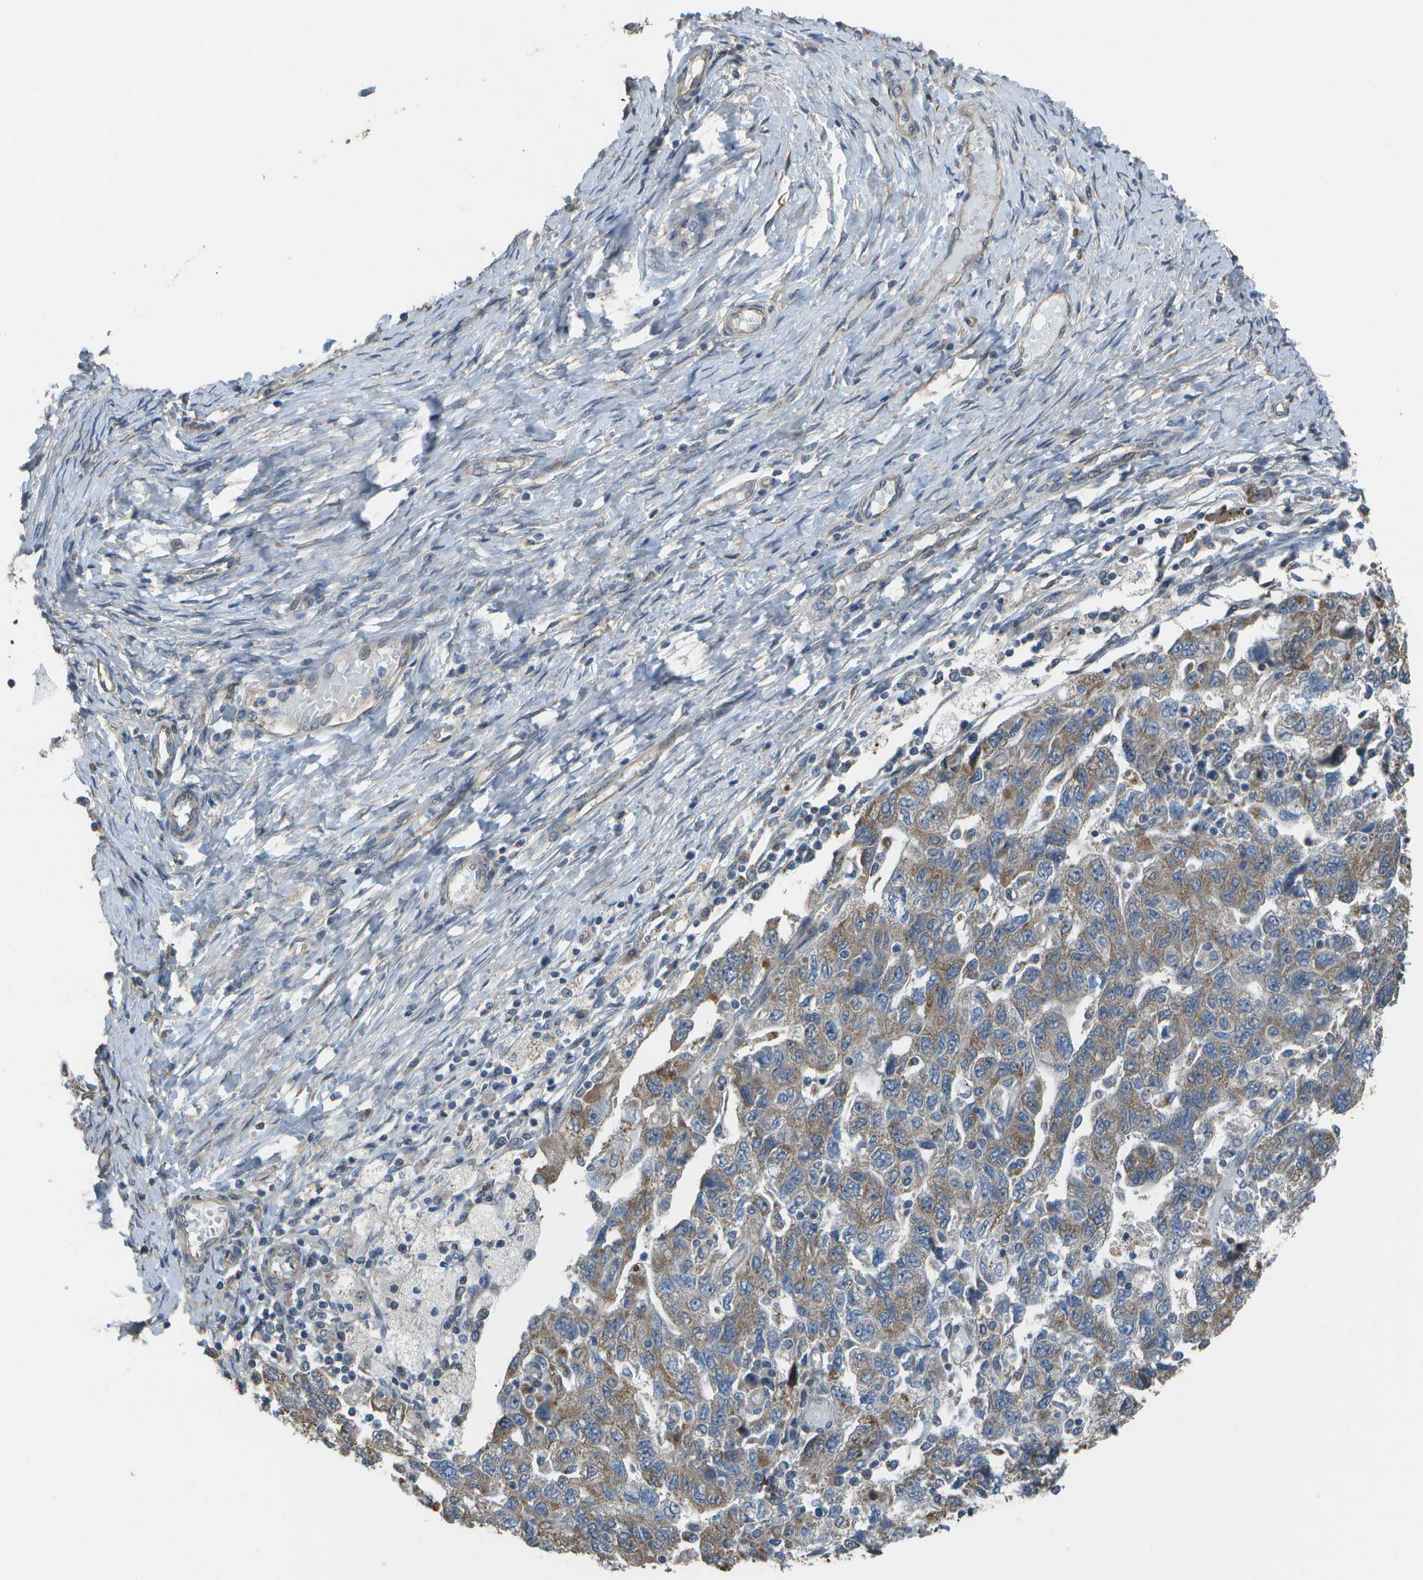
{"staining": {"intensity": "moderate", "quantity": ">75%", "location": "cytoplasmic/membranous"}, "tissue": "ovarian cancer", "cell_type": "Tumor cells", "image_type": "cancer", "snomed": [{"axis": "morphology", "description": "Carcinoma, NOS"}, {"axis": "morphology", "description": "Cystadenocarcinoma, serous, NOS"}, {"axis": "topography", "description": "Ovary"}], "caption": "Ovarian cancer (serous cystadenocarcinoma) stained with a protein marker shows moderate staining in tumor cells.", "gene": "CLNS1A", "patient": {"sex": "female", "age": 69}}